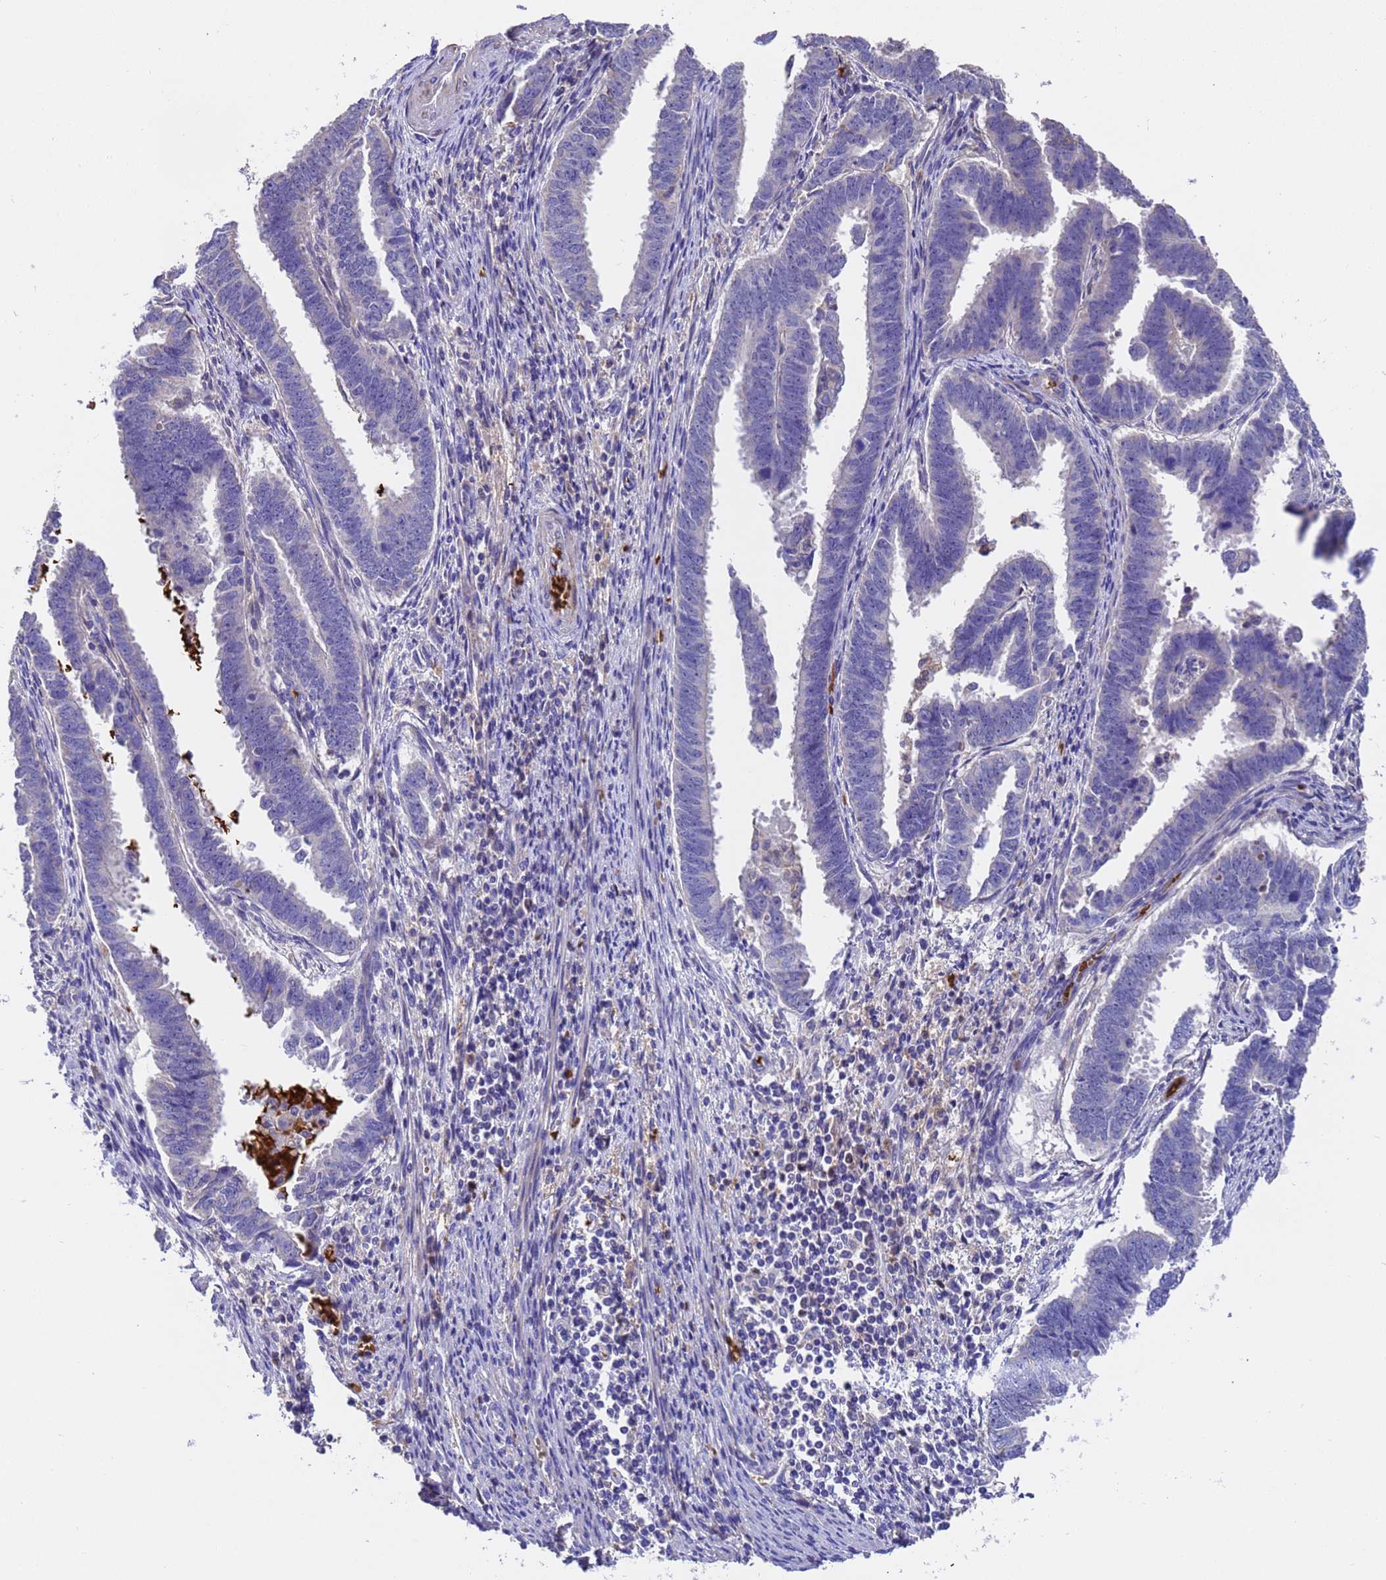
{"staining": {"intensity": "negative", "quantity": "none", "location": "none"}, "tissue": "endometrial cancer", "cell_type": "Tumor cells", "image_type": "cancer", "snomed": [{"axis": "morphology", "description": "Adenocarcinoma, NOS"}, {"axis": "topography", "description": "Endometrium"}], "caption": "IHC of human endometrial cancer demonstrates no expression in tumor cells.", "gene": "ELP6", "patient": {"sex": "female", "age": 75}}